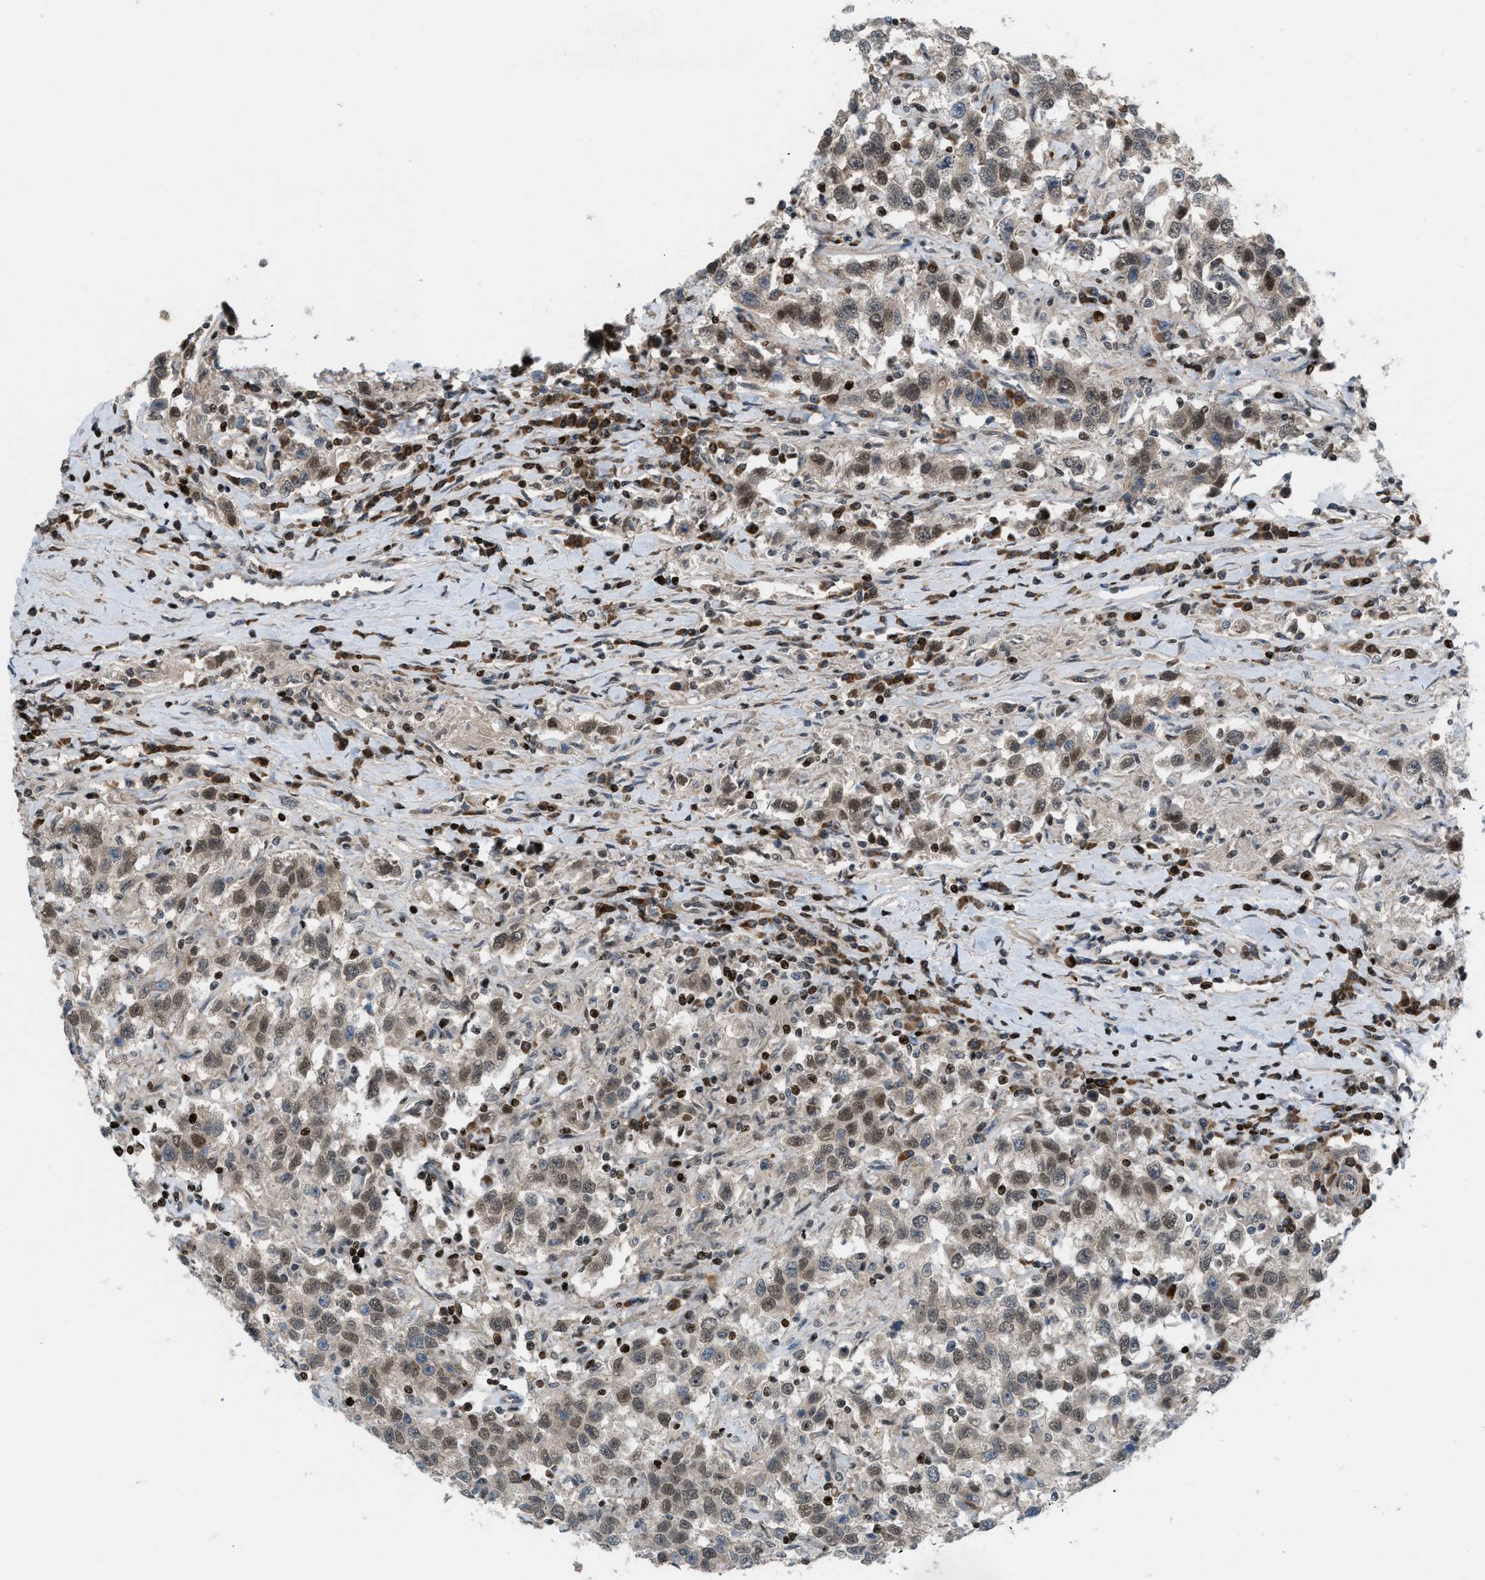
{"staining": {"intensity": "weak", "quantity": ">75%", "location": "nuclear"}, "tissue": "testis cancer", "cell_type": "Tumor cells", "image_type": "cancer", "snomed": [{"axis": "morphology", "description": "Seminoma, NOS"}, {"axis": "topography", "description": "Testis"}], "caption": "Protein staining reveals weak nuclear expression in about >75% of tumor cells in testis seminoma.", "gene": "ZNF276", "patient": {"sex": "male", "age": 41}}